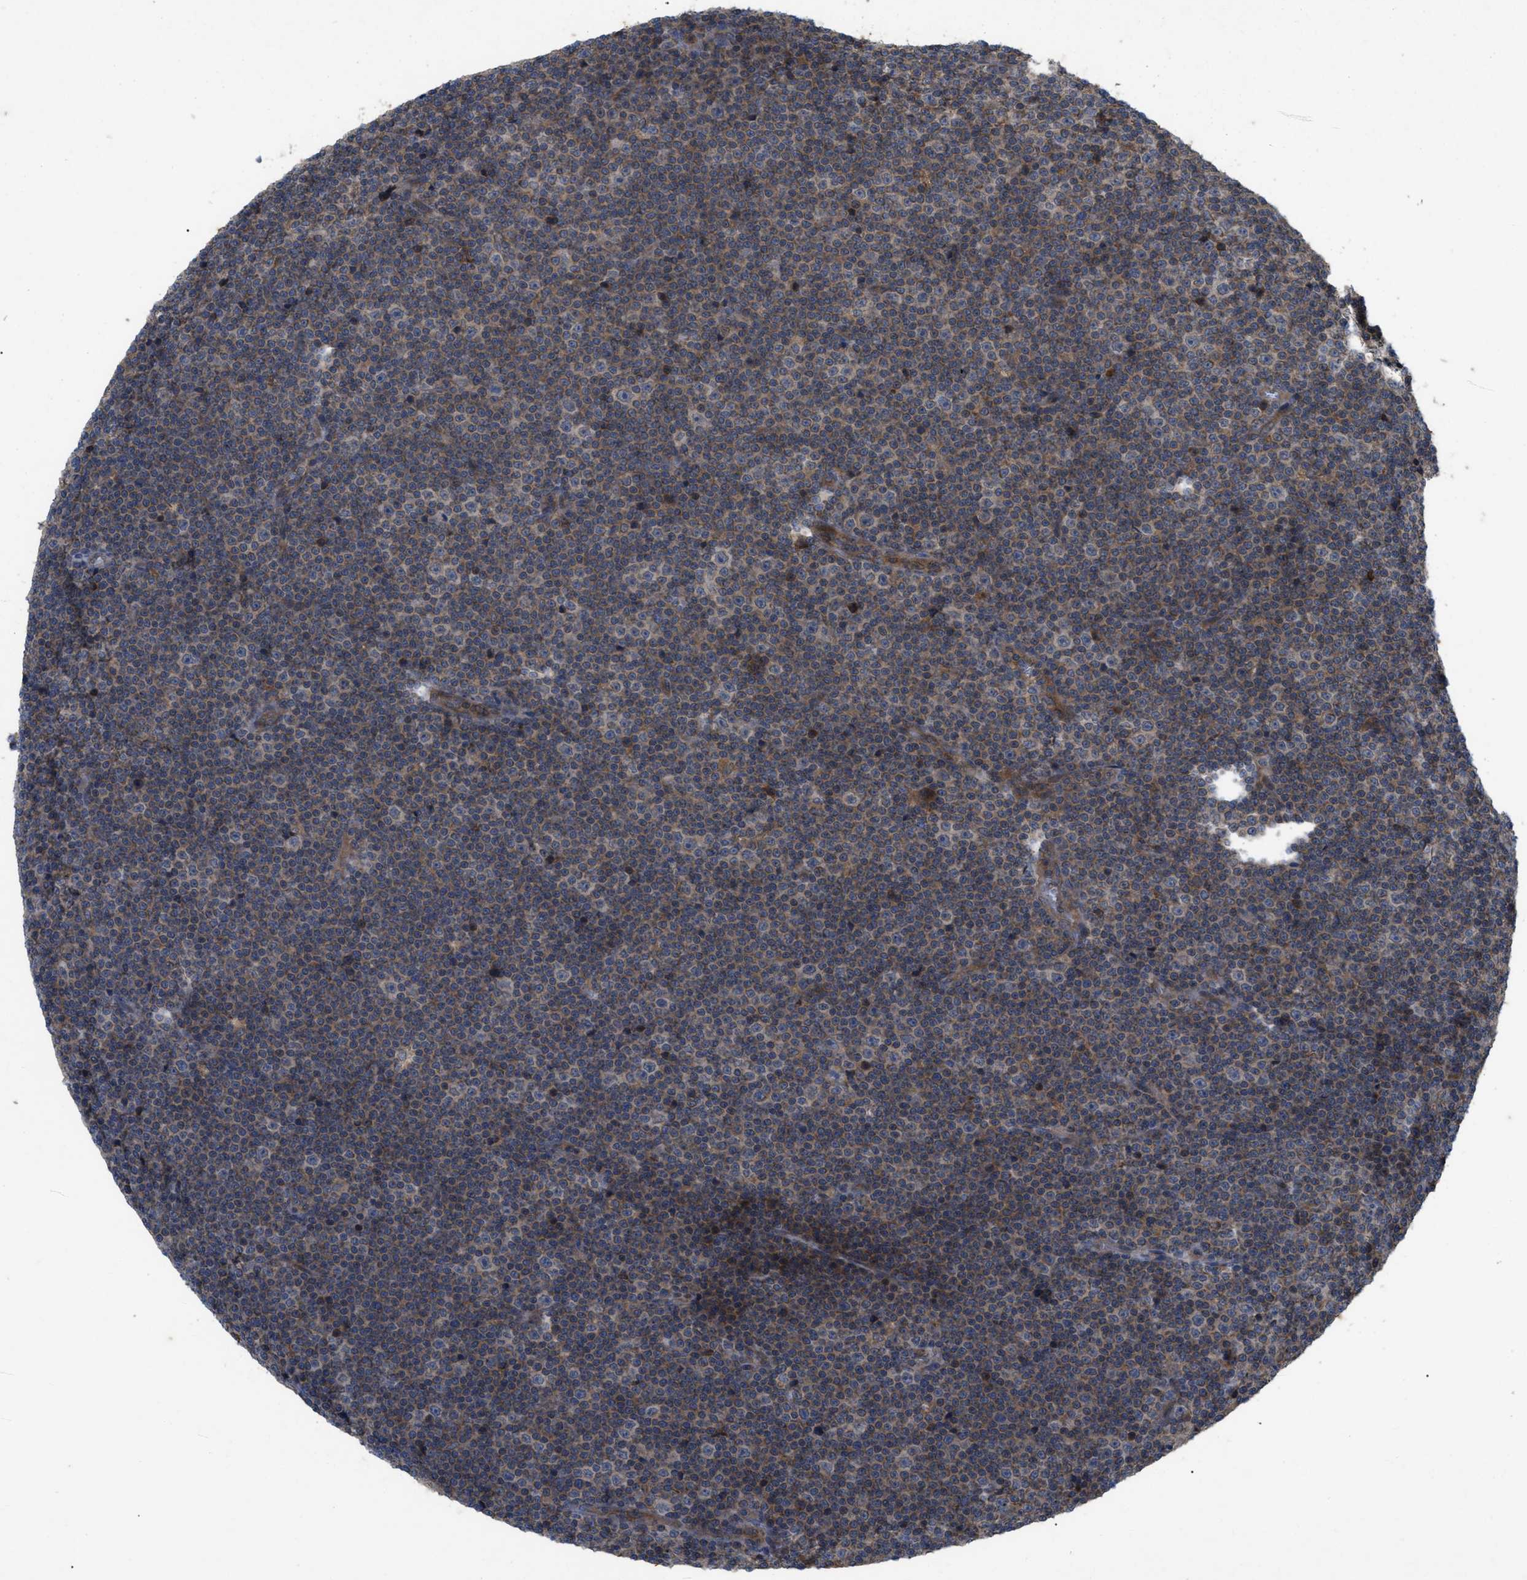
{"staining": {"intensity": "moderate", "quantity": "25%-75%", "location": "cytoplasmic/membranous"}, "tissue": "lymphoma", "cell_type": "Tumor cells", "image_type": "cancer", "snomed": [{"axis": "morphology", "description": "Malignant lymphoma, non-Hodgkin's type, Low grade"}, {"axis": "topography", "description": "Lymph node"}], "caption": "The immunohistochemical stain labels moderate cytoplasmic/membranous expression in tumor cells of low-grade malignant lymphoma, non-Hodgkin's type tissue.", "gene": "RAB2A", "patient": {"sex": "female", "age": 67}}